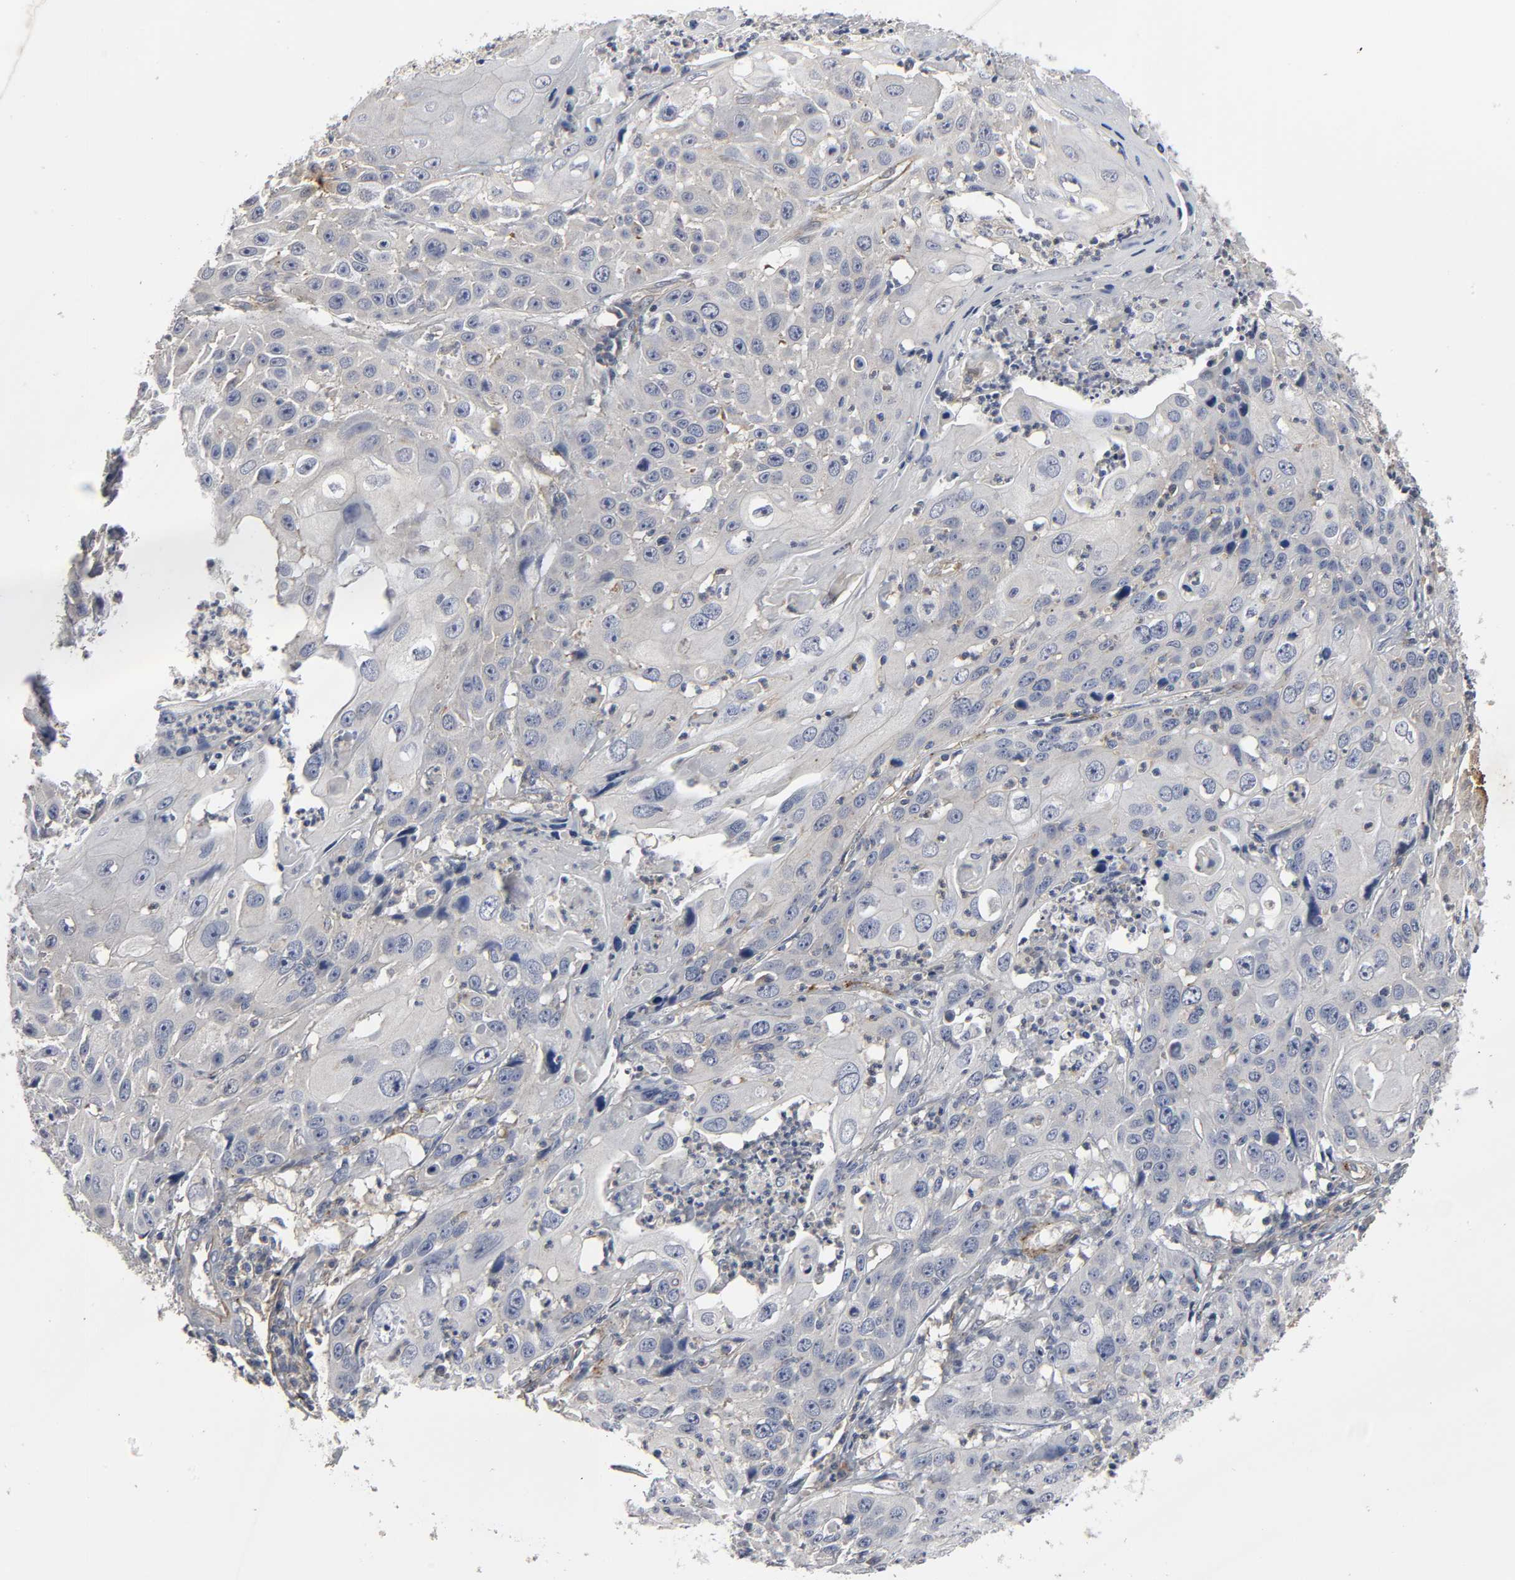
{"staining": {"intensity": "negative", "quantity": "none", "location": "none"}, "tissue": "cervical cancer", "cell_type": "Tumor cells", "image_type": "cancer", "snomed": [{"axis": "morphology", "description": "Squamous cell carcinoma, NOS"}, {"axis": "topography", "description": "Cervix"}], "caption": "Tumor cells are negative for brown protein staining in cervical squamous cell carcinoma.", "gene": "SH3GLB1", "patient": {"sex": "female", "age": 39}}